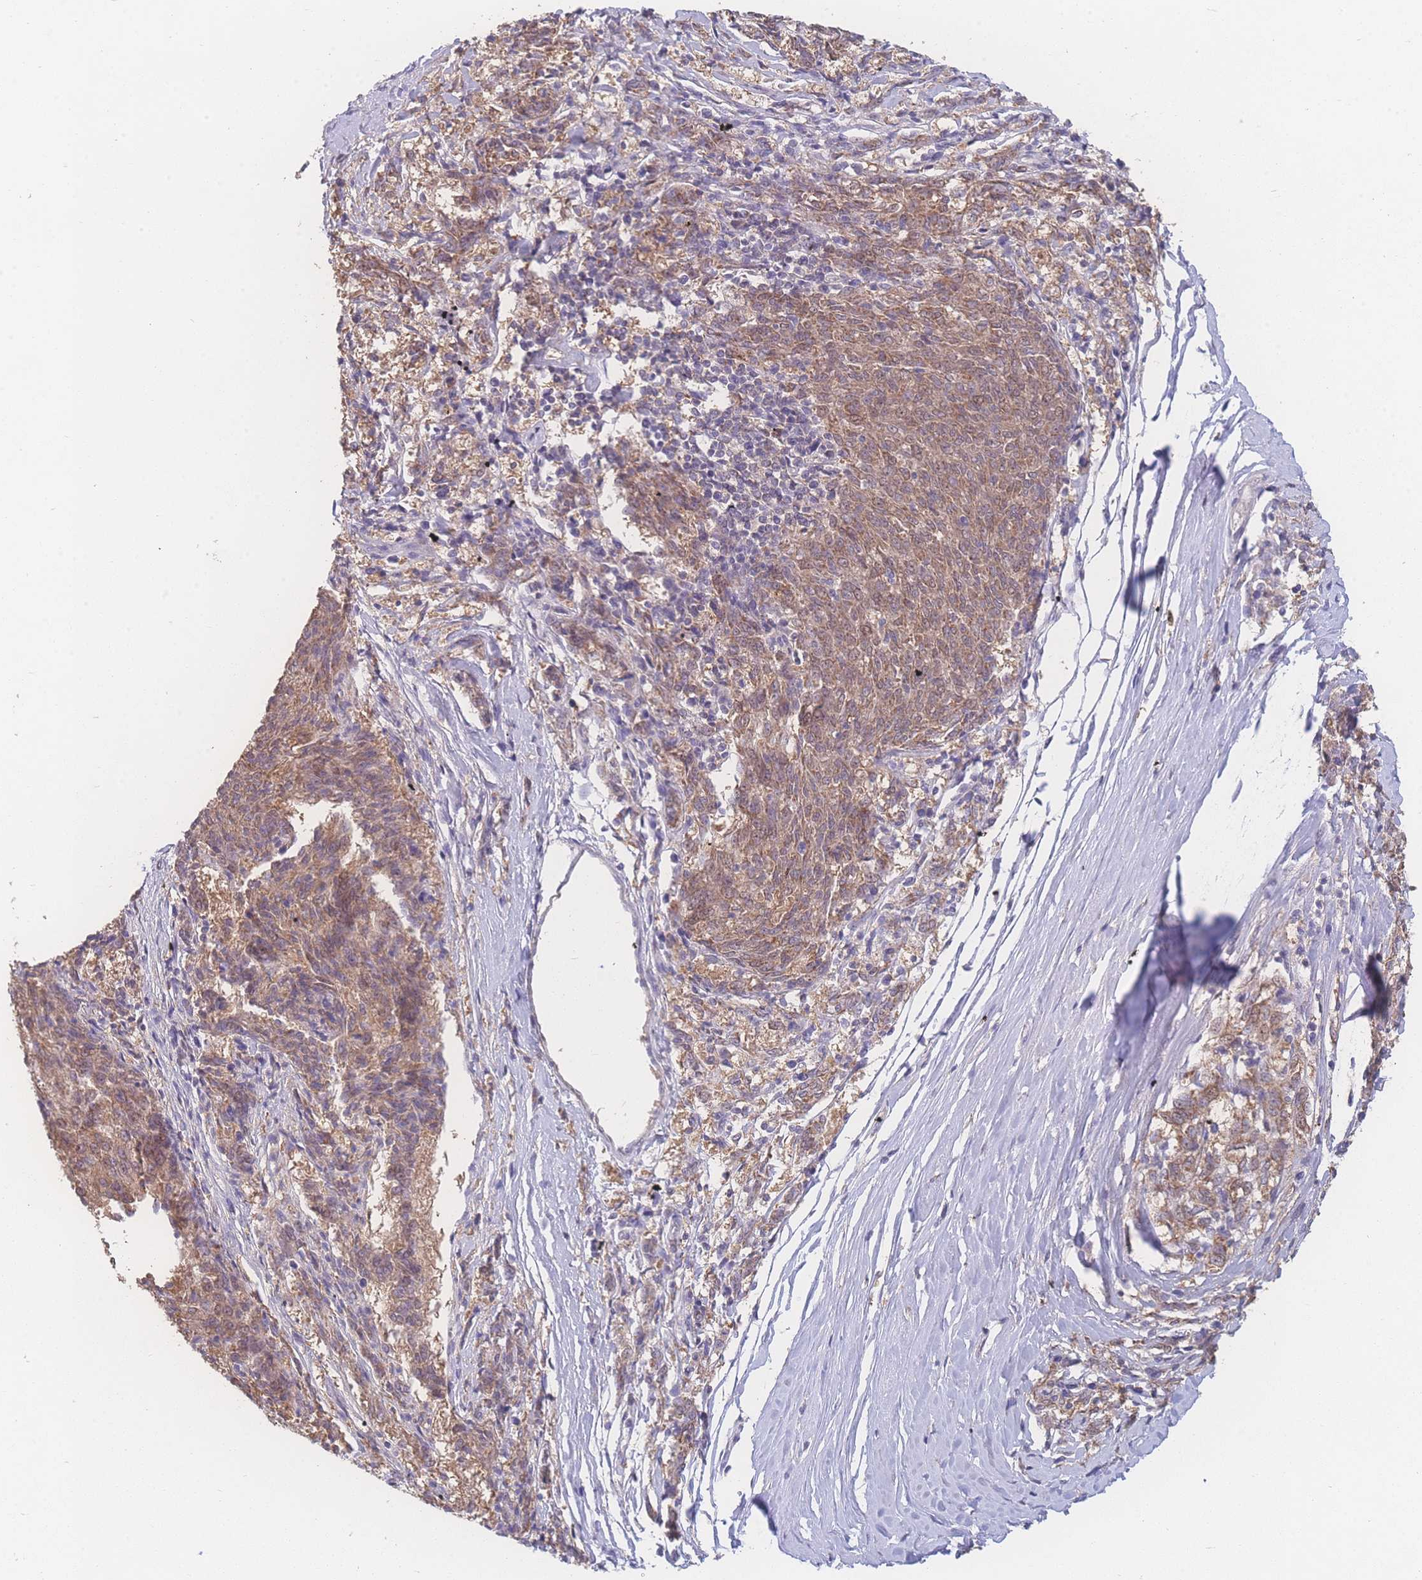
{"staining": {"intensity": "moderate", "quantity": ">75%", "location": "cytoplasmic/membranous"}, "tissue": "melanoma", "cell_type": "Tumor cells", "image_type": "cancer", "snomed": [{"axis": "morphology", "description": "Malignant melanoma, NOS"}, {"axis": "topography", "description": "Skin"}], "caption": "Melanoma stained with a protein marker demonstrates moderate staining in tumor cells.", "gene": "GIPR", "patient": {"sex": "female", "age": 72}}